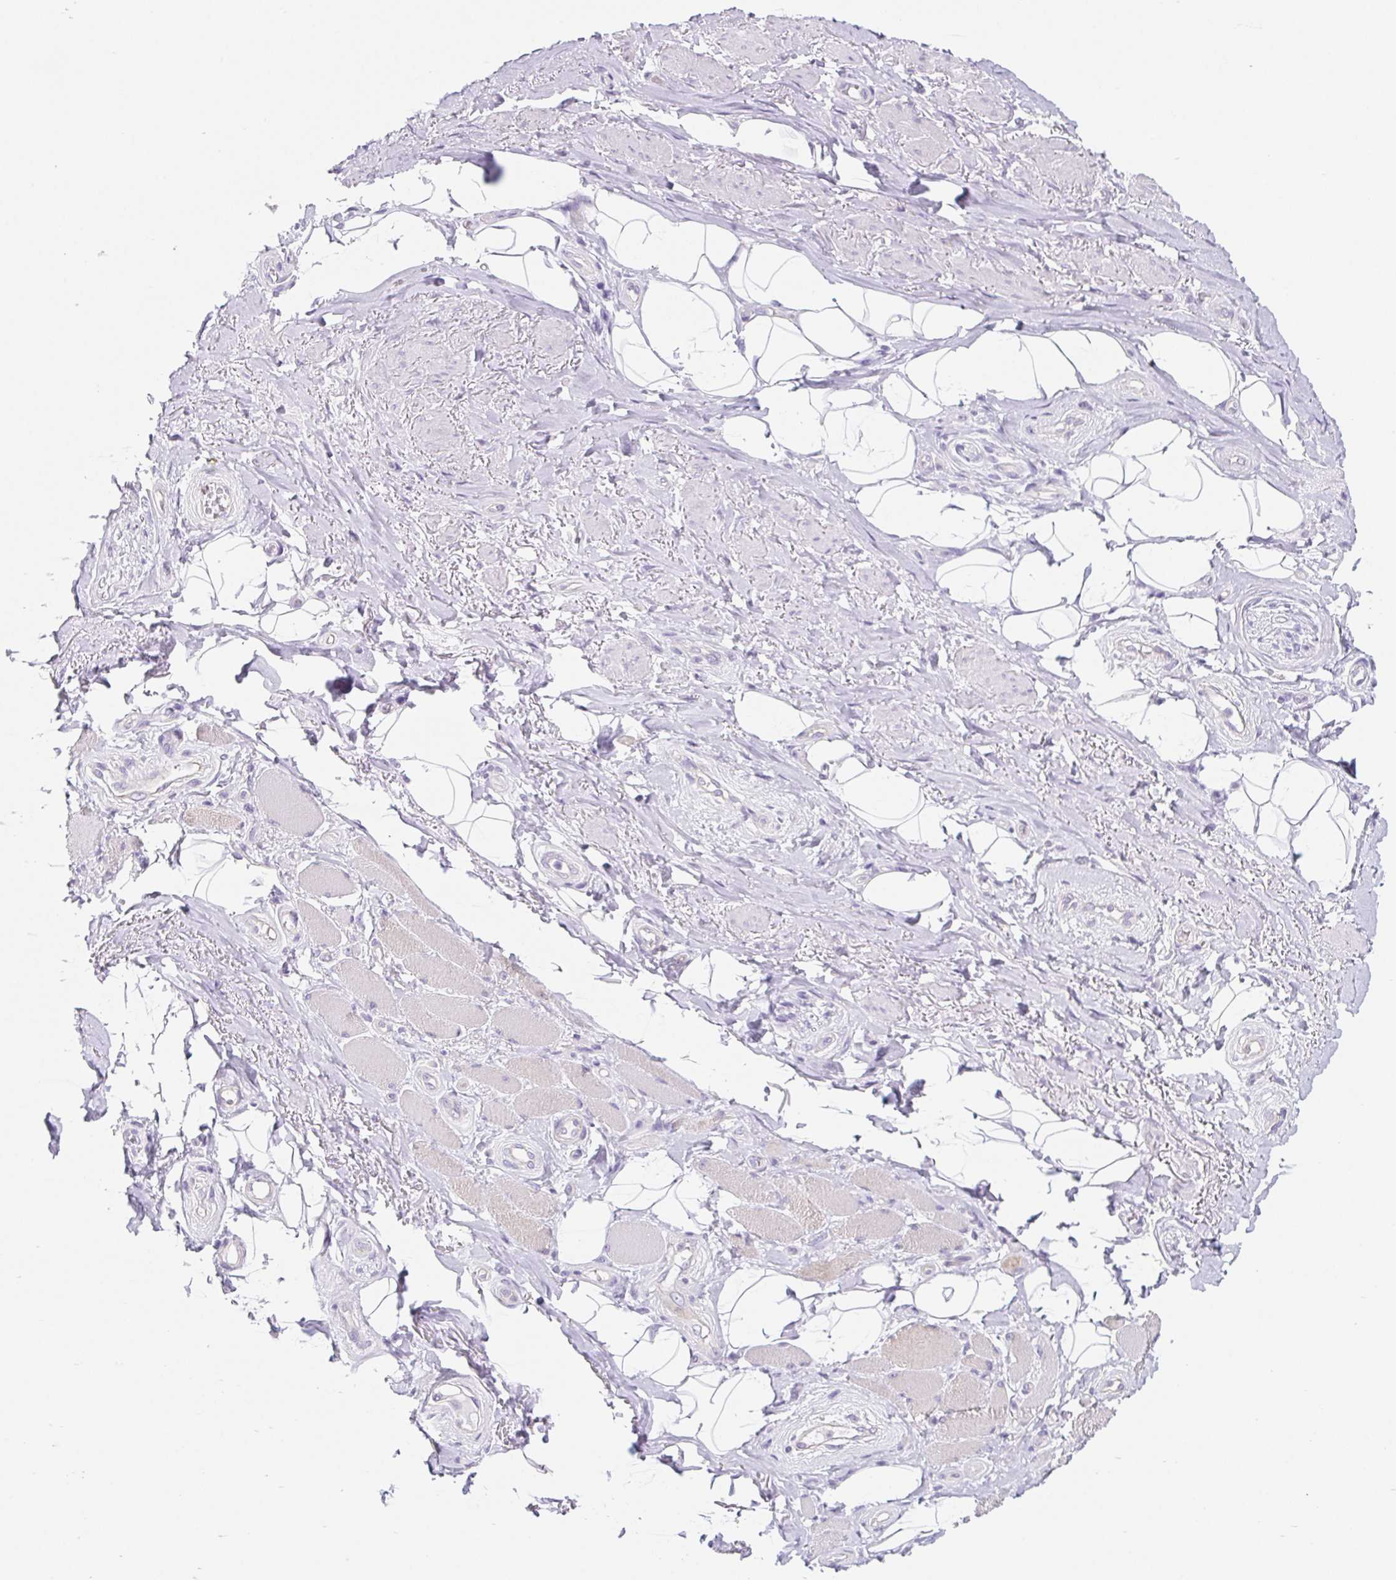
{"staining": {"intensity": "negative", "quantity": "none", "location": "none"}, "tissue": "adipose tissue", "cell_type": "Adipocytes", "image_type": "normal", "snomed": [{"axis": "morphology", "description": "Normal tissue, NOS"}, {"axis": "topography", "description": "Anal"}, {"axis": "topography", "description": "Peripheral nerve tissue"}], "caption": "Immunohistochemistry (IHC) image of normal human adipose tissue stained for a protein (brown), which shows no staining in adipocytes.", "gene": "BCAS1", "patient": {"sex": "male", "age": 53}}